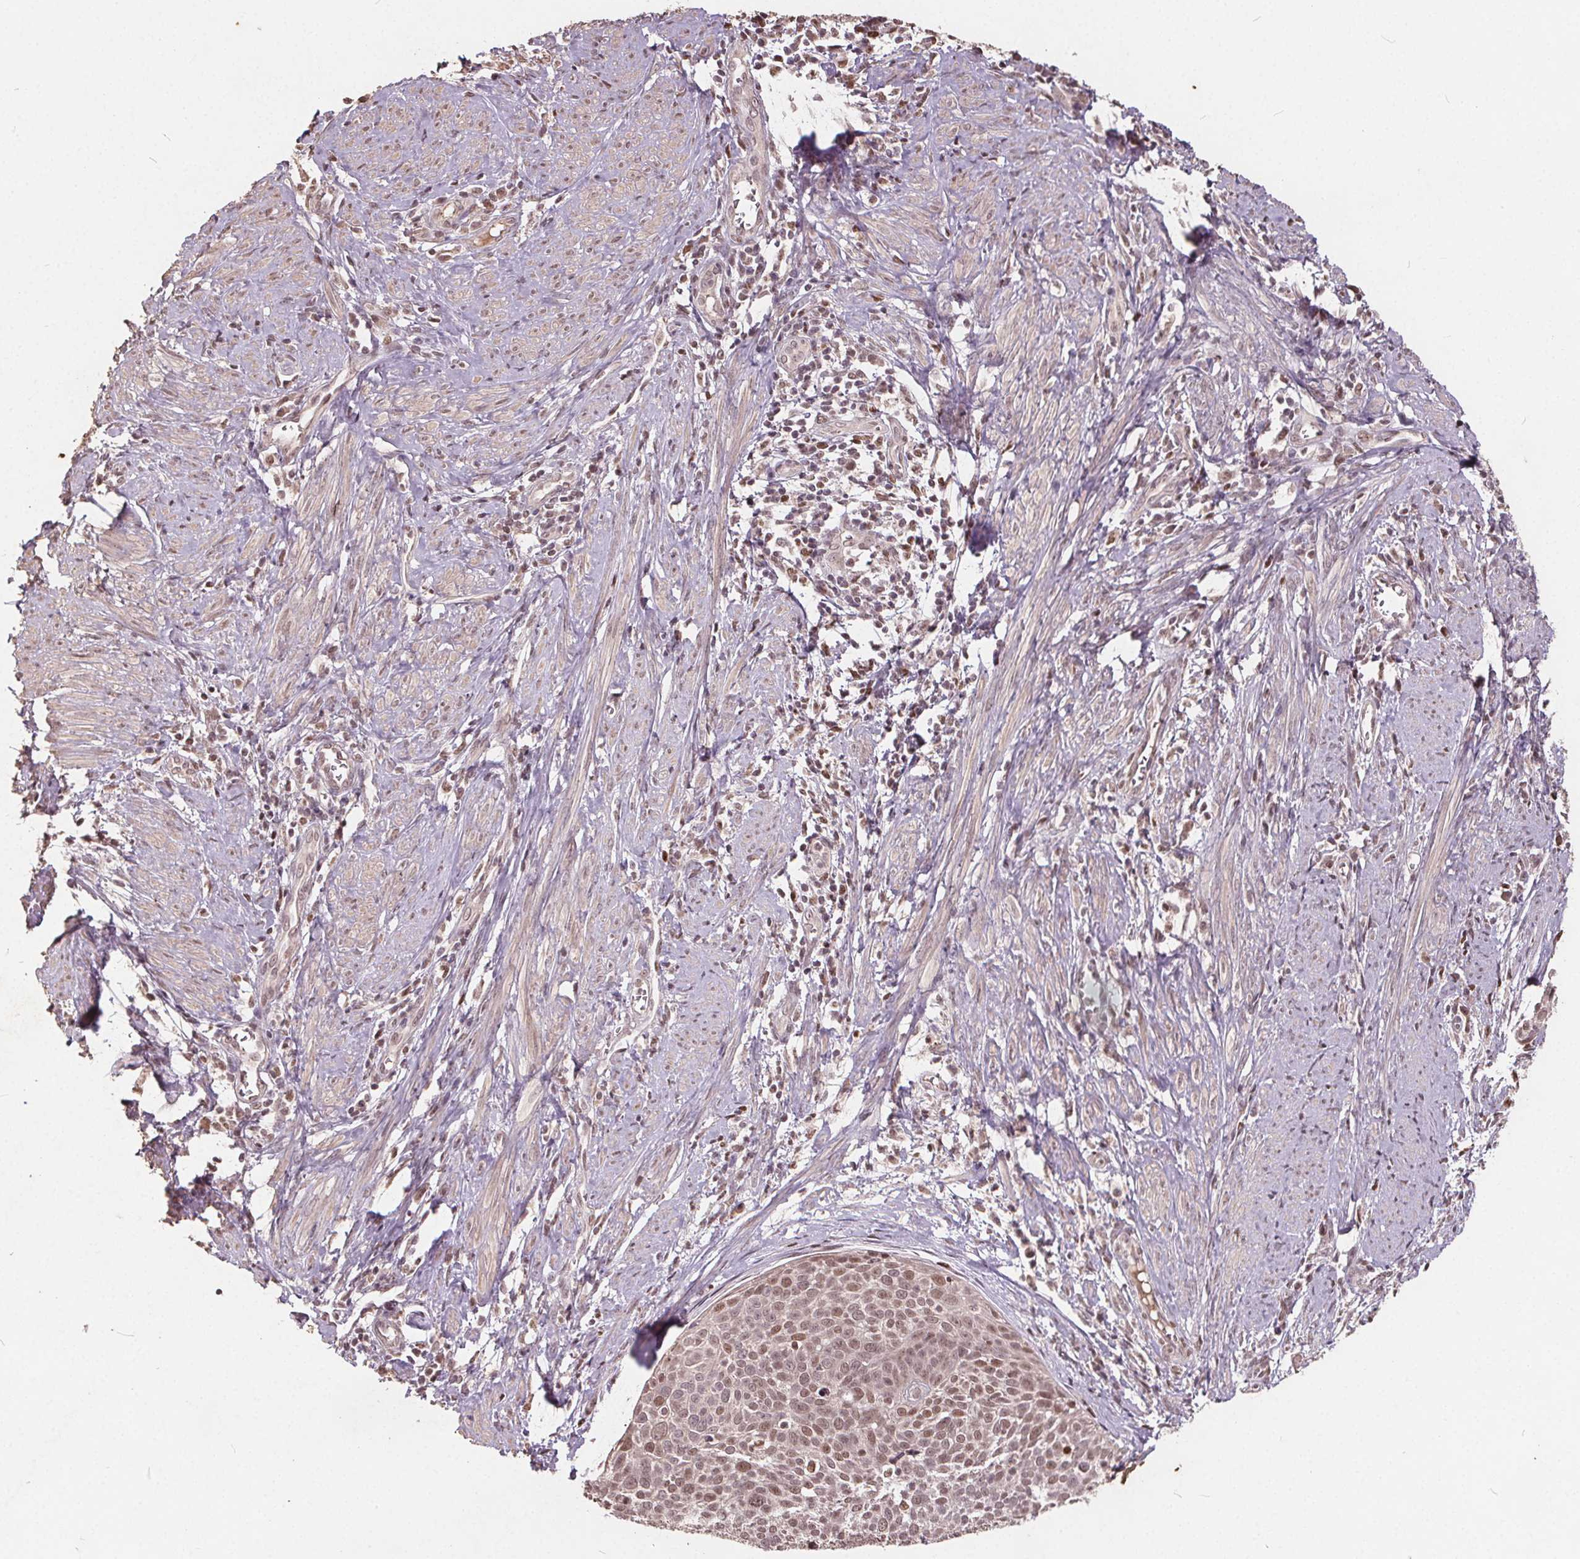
{"staining": {"intensity": "weak", "quantity": ">75%", "location": "nuclear"}, "tissue": "cervical cancer", "cell_type": "Tumor cells", "image_type": "cancer", "snomed": [{"axis": "morphology", "description": "Squamous cell carcinoma, NOS"}, {"axis": "topography", "description": "Cervix"}], "caption": "High-power microscopy captured an immunohistochemistry photomicrograph of cervical cancer (squamous cell carcinoma), revealing weak nuclear positivity in approximately >75% of tumor cells.", "gene": "DNMT3B", "patient": {"sex": "female", "age": 39}}